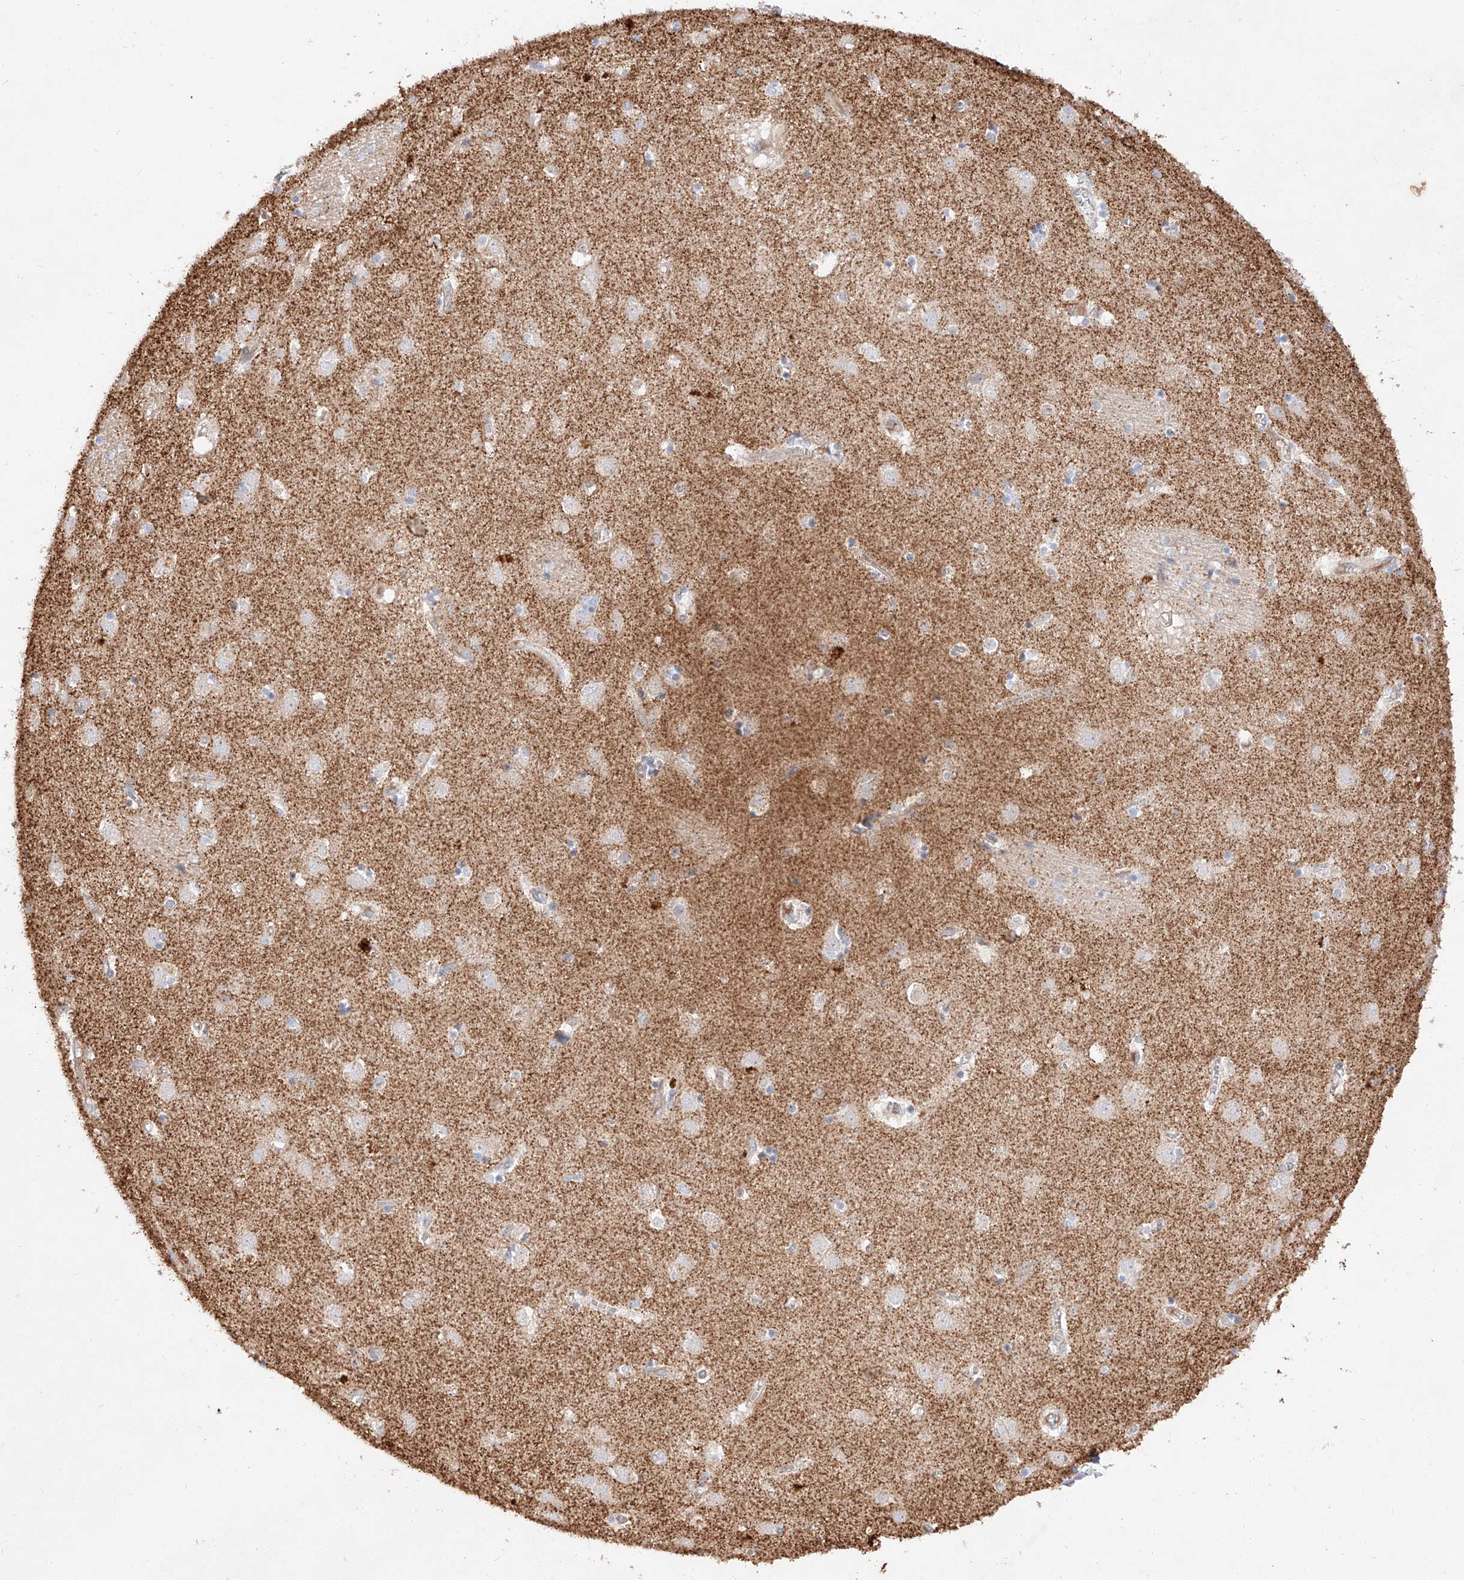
{"staining": {"intensity": "weak", "quantity": "25%-75%", "location": "cytoplasmic/membranous"}, "tissue": "caudate", "cell_type": "Glial cells", "image_type": "normal", "snomed": [{"axis": "morphology", "description": "Normal tissue, NOS"}, {"axis": "topography", "description": "Lateral ventricle wall"}], "caption": "DAB immunohistochemical staining of normal human caudate reveals weak cytoplasmic/membranous protein staining in approximately 25%-75% of glial cells. The staining is performed using DAB (3,3'-diaminobenzidine) brown chromogen to label protein expression. The nuclei are counter-stained blue using hematoxylin.", "gene": "DIRAS3", "patient": {"sex": "male", "age": 70}}